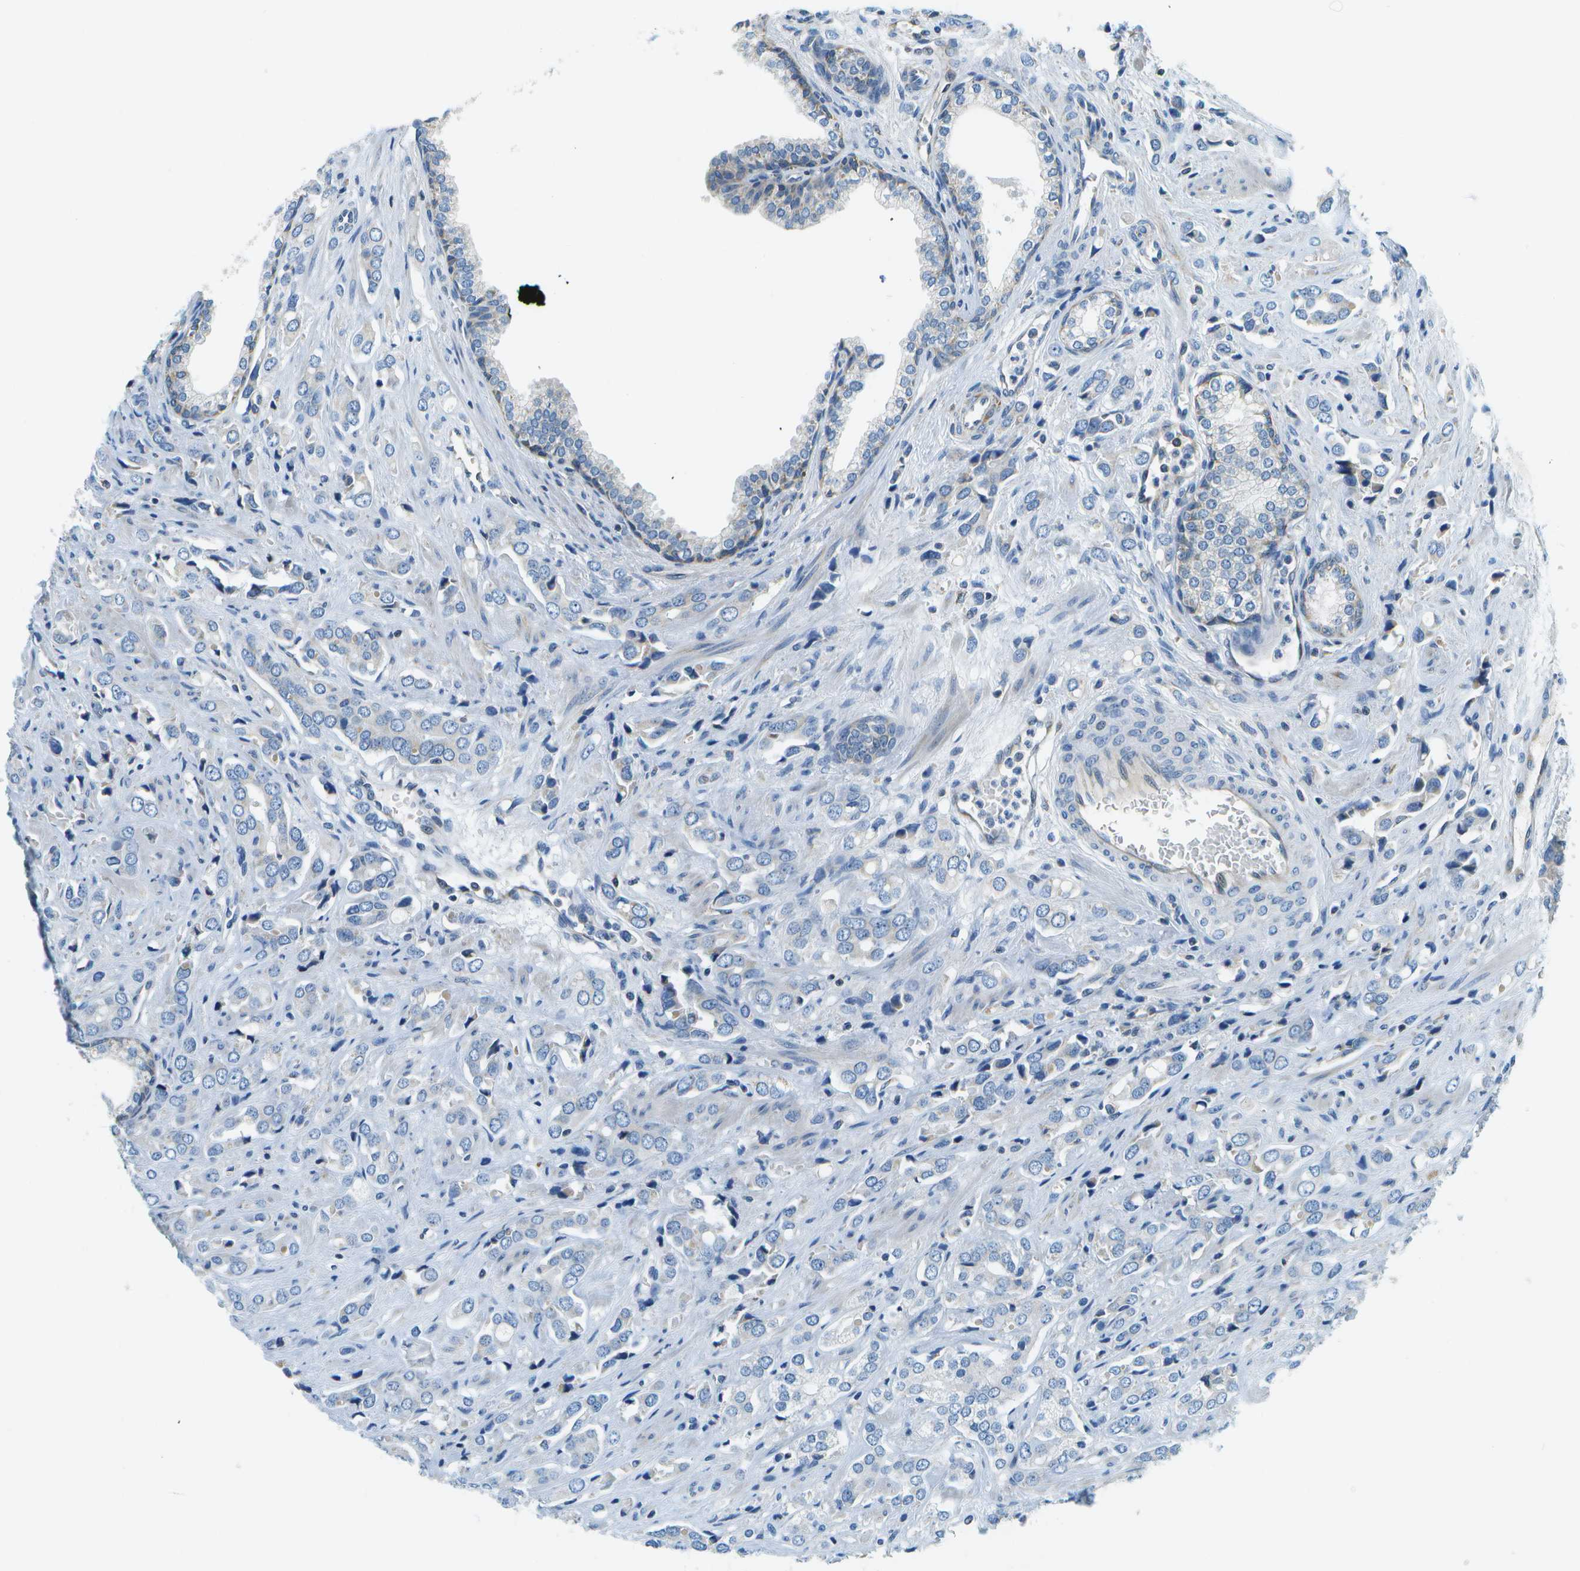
{"staining": {"intensity": "negative", "quantity": "none", "location": "none"}, "tissue": "prostate cancer", "cell_type": "Tumor cells", "image_type": "cancer", "snomed": [{"axis": "morphology", "description": "Adenocarcinoma, High grade"}, {"axis": "topography", "description": "Prostate"}], "caption": "A high-resolution micrograph shows immunohistochemistry staining of prostate adenocarcinoma (high-grade), which reveals no significant staining in tumor cells. (Brightfield microscopy of DAB (3,3'-diaminobenzidine) IHC at high magnification).", "gene": "PTGIS", "patient": {"sex": "male", "age": 52}}